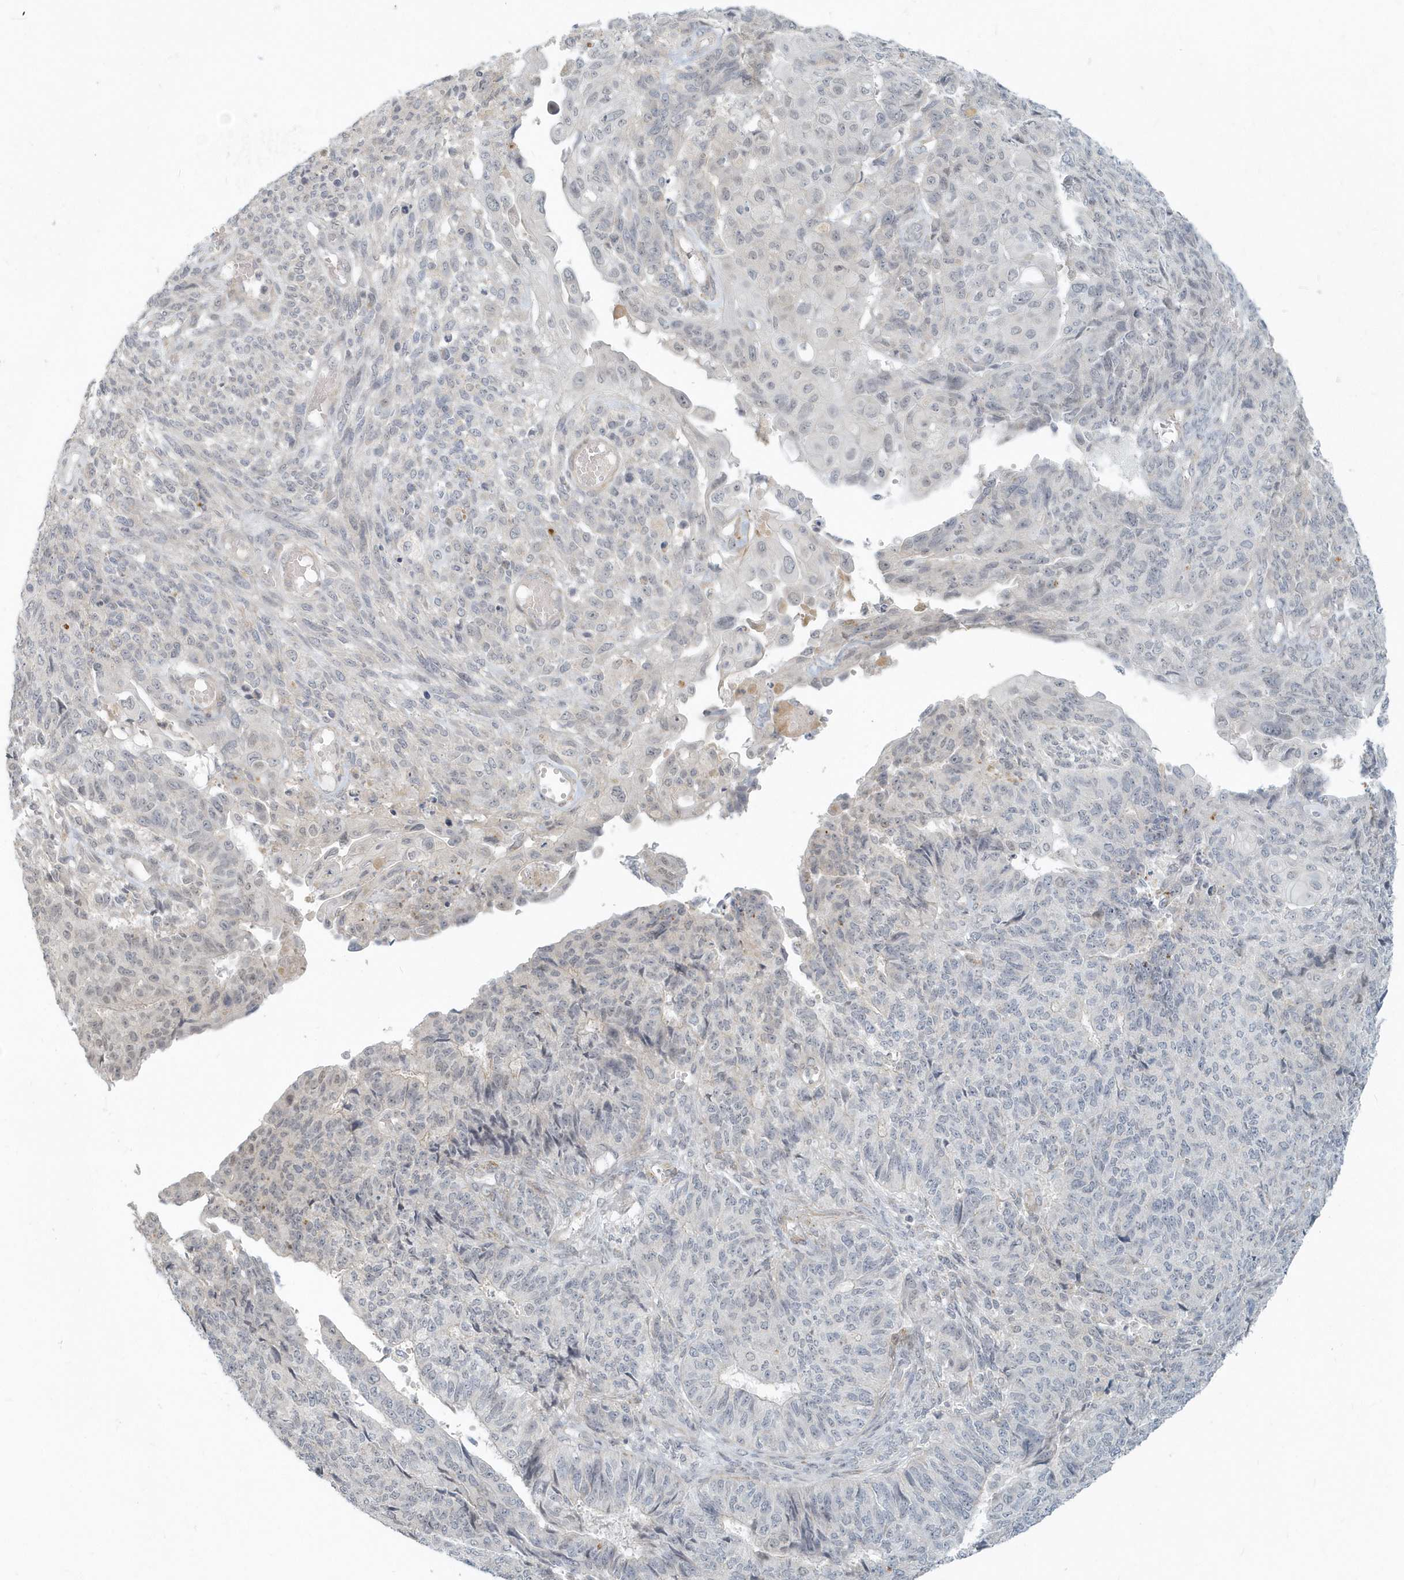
{"staining": {"intensity": "negative", "quantity": "none", "location": "none"}, "tissue": "endometrial cancer", "cell_type": "Tumor cells", "image_type": "cancer", "snomed": [{"axis": "morphology", "description": "Adenocarcinoma, NOS"}, {"axis": "topography", "description": "Endometrium"}], "caption": "Tumor cells show no significant protein expression in endometrial cancer (adenocarcinoma). Nuclei are stained in blue.", "gene": "NAPB", "patient": {"sex": "female", "age": 32}}